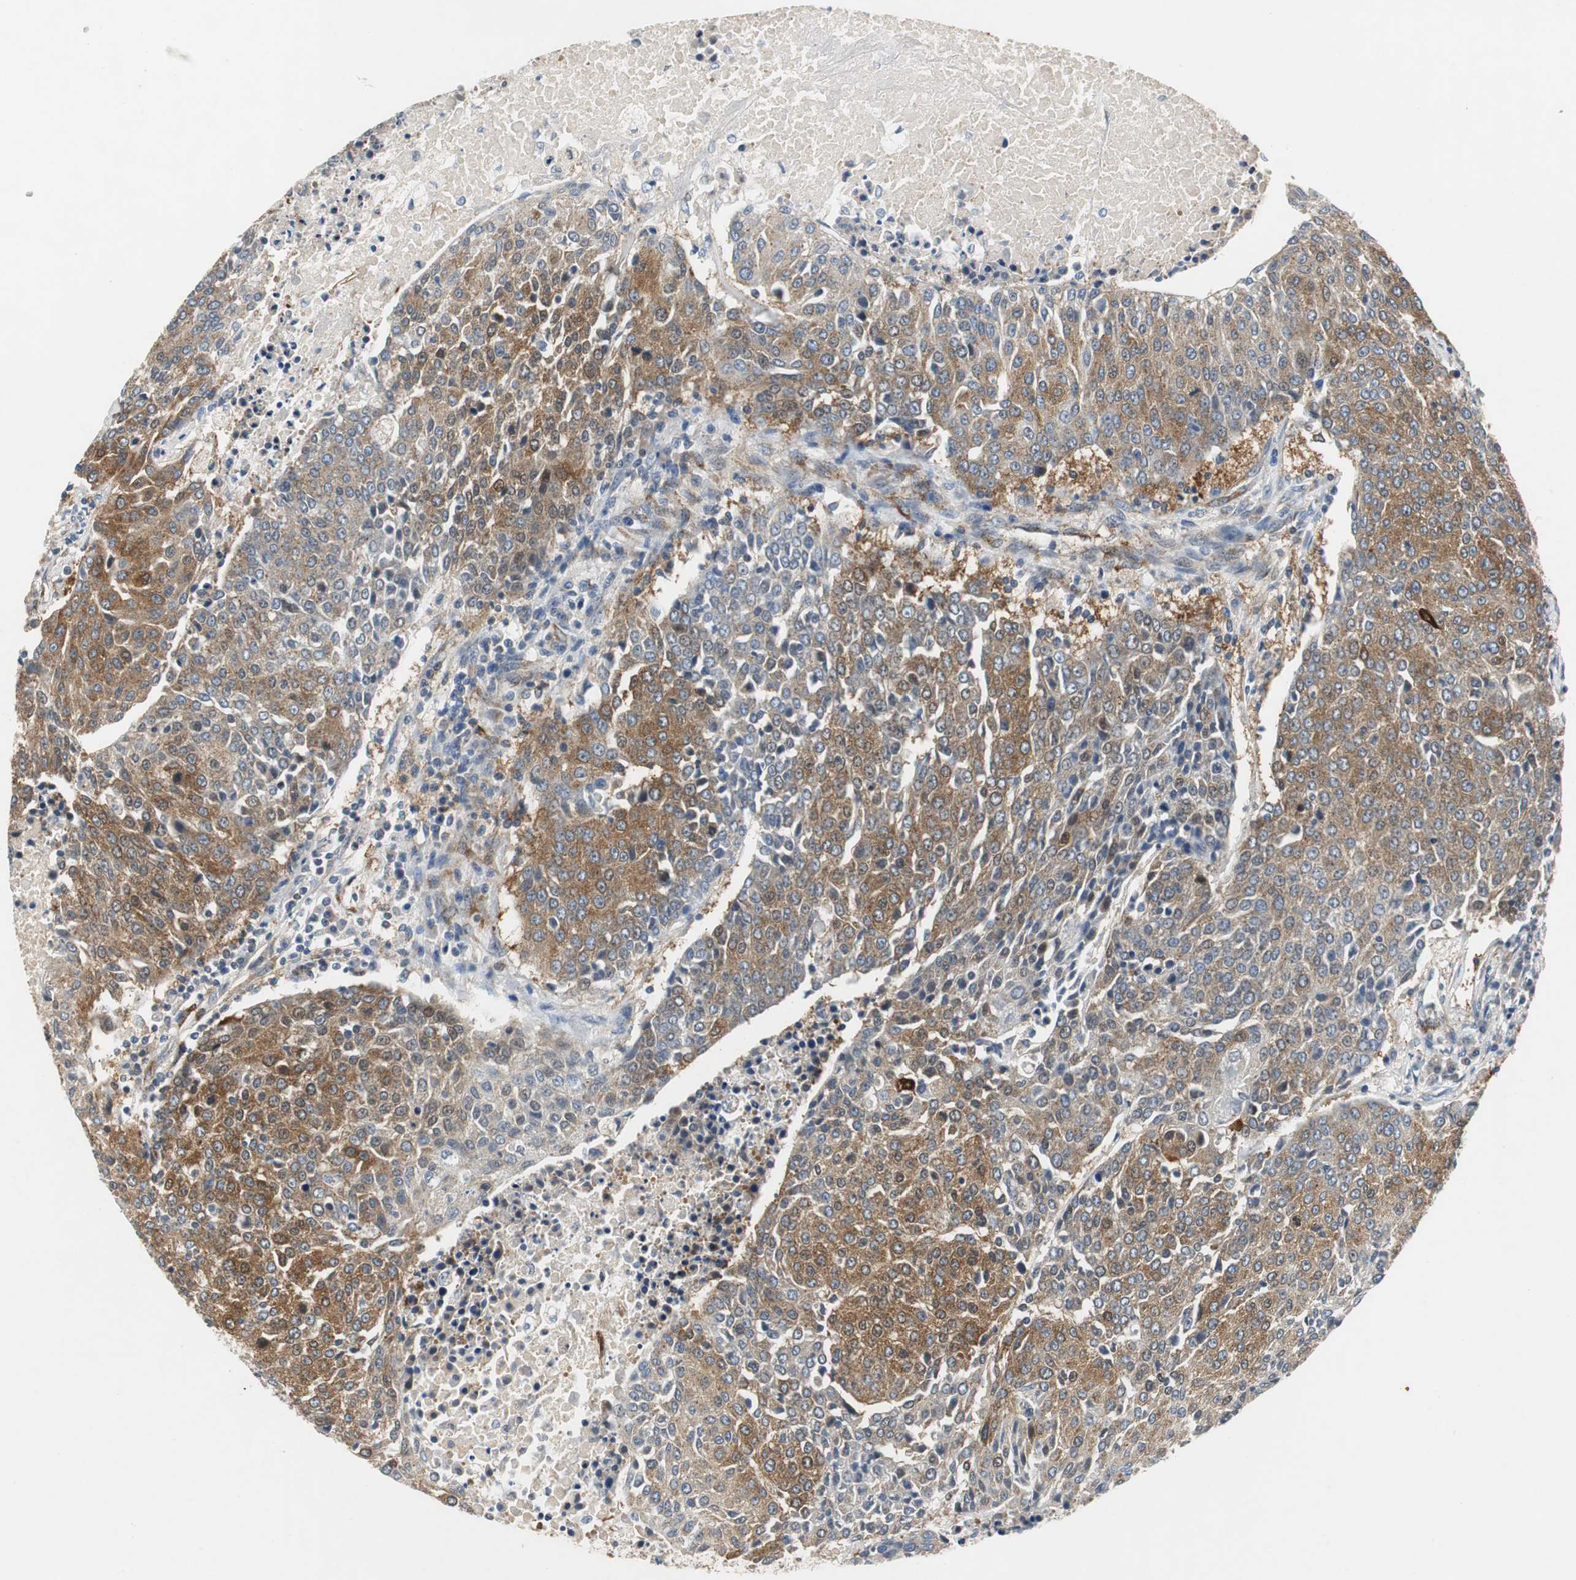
{"staining": {"intensity": "moderate", "quantity": ">75%", "location": "cytoplasmic/membranous"}, "tissue": "urothelial cancer", "cell_type": "Tumor cells", "image_type": "cancer", "snomed": [{"axis": "morphology", "description": "Urothelial carcinoma, High grade"}, {"axis": "topography", "description": "Urinary bladder"}], "caption": "A micrograph of human urothelial carcinoma (high-grade) stained for a protein shows moderate cytoplasmic/membranous brown staining in tumor cells.", "gene": "ISCU", "patient": {"sex": "female", "age": 85}}